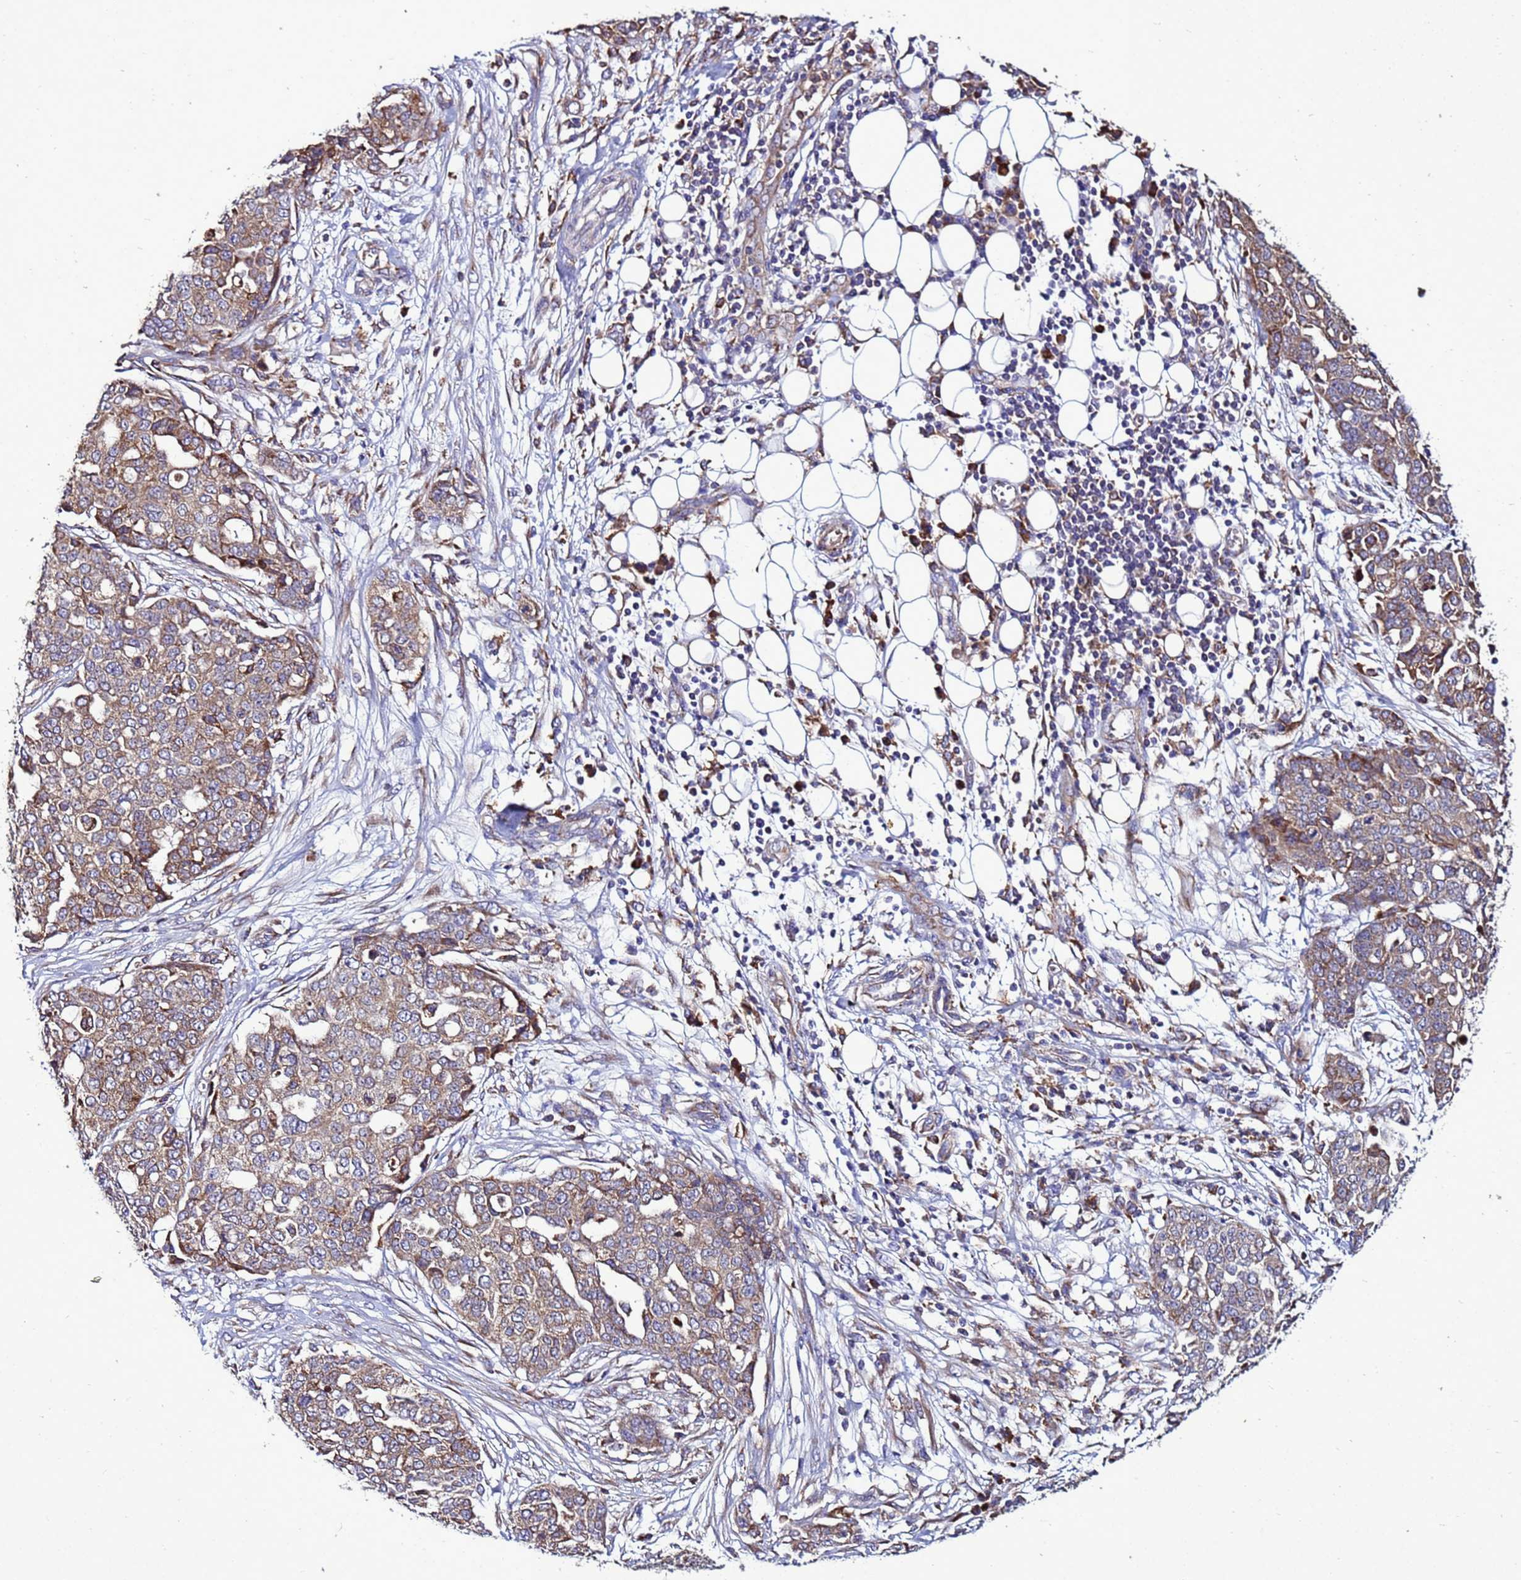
{"staining": {"intensity": "moderate", "quantity": ">75%", "location": "cytoplasmic/membranous"}, "tissue": "ovarian cancer", "cell_type": "Tumor cells", "image_type": "cancer", "snomed": [{"axis": "morphology", "description": "Cystadenocarcinoma, serous, NOS"}, {"axis": "topography", "description": "Soft tissue"}, {"axis": "topography", "description": "Ovary"}], "caption": "Immunohistochemical staining of human serous cystadenocarcinoma (ovarian) exhibits moderate cytoplasmic/membranous protein positivity in about >75% of tumor cells.", "gene": "ANTKMT", "patient": {"sex": "female", "age": 57}}